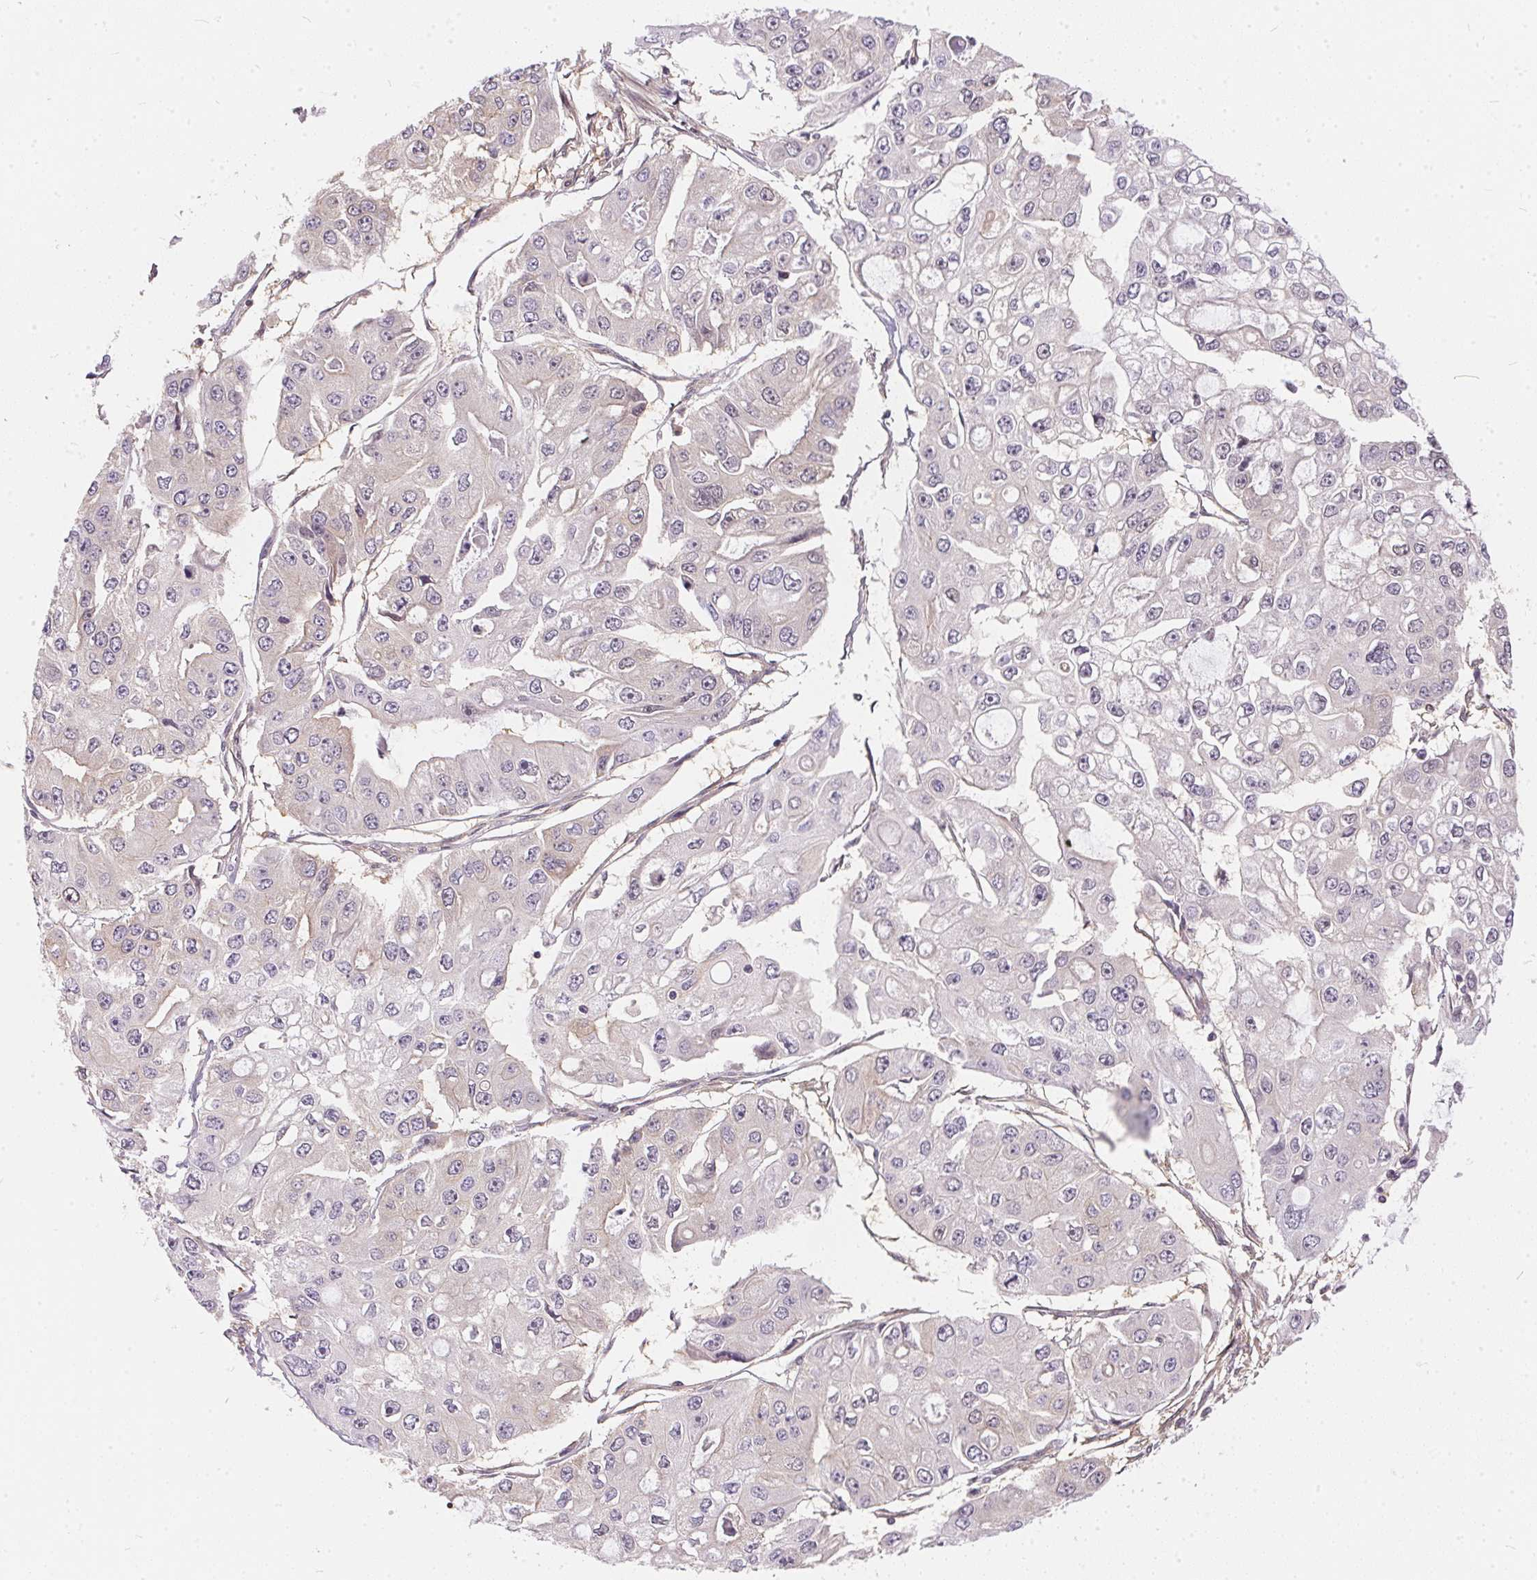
{"staining": {"intensity": "negative", "quantity": "none", "location": "none"}, "tissue": "ovarian cancer", "cell_type": "Tumor cells", "image_type": "cancer", "snomed": [{"axis": "morphology", "description": "Cystadenocarcinoma, serous, NOS"}, {"axis": "topography", "description": "Ovary"}], "caption": "A photomicrograph of serous cystadenocarcinoma (ovarian) stained for a protein demonstrates no brown staining in tumor cells.", "gene": "BLMH", "patient": {"sex": "female", "age": 56}}